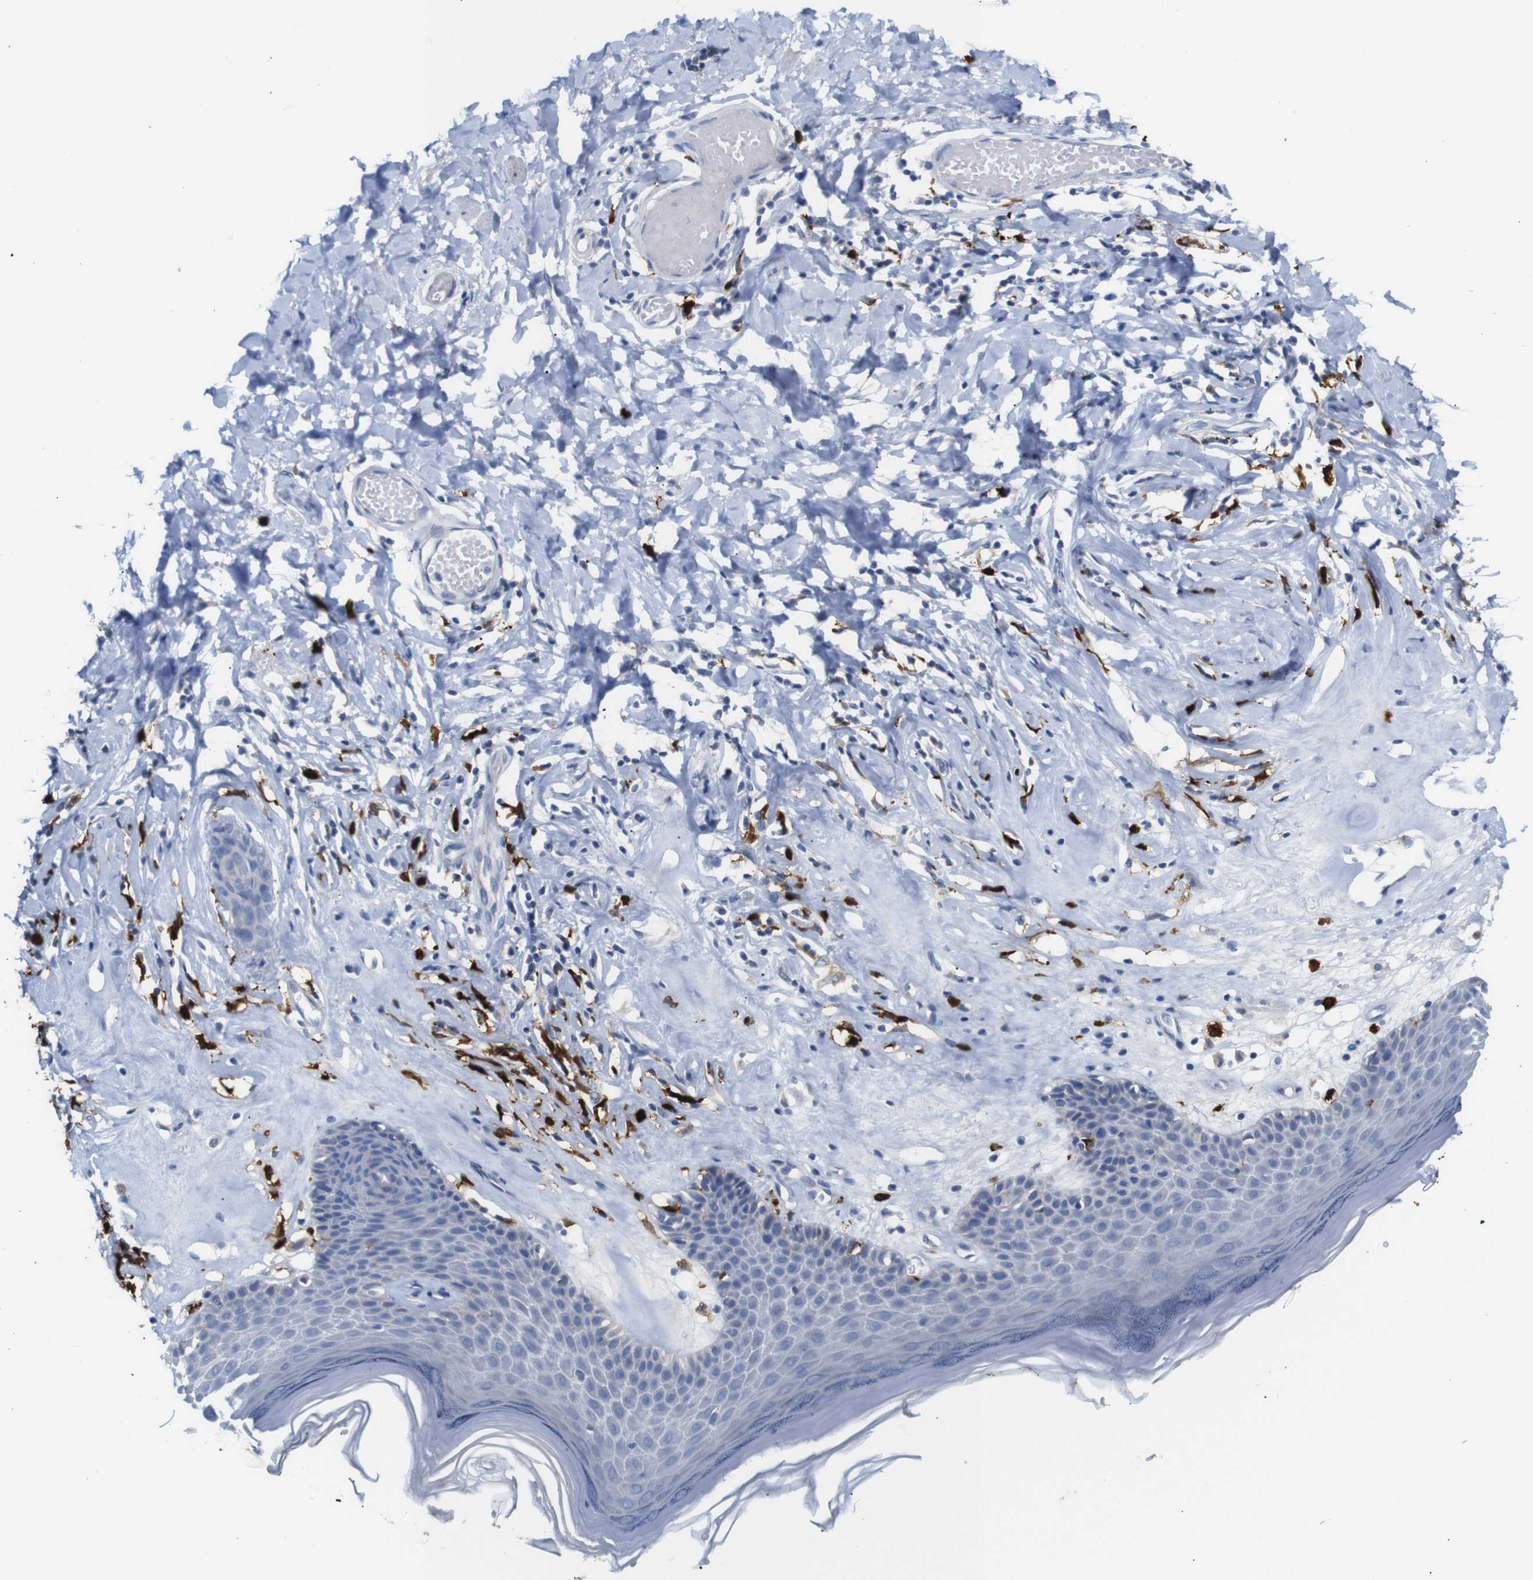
{"staining": {"intensity": "negative", "quantity": "none", "location": "none"}, "tissue": "skin", "cell_type": "Epidermal cells", "image_type": "normal", "snomed": [{"axis": "morphology", "description": "Normal tissue, NOS"}, {"axis": "morphology", "description": "Inflammation, NOS"}, {"axis": "topography", "description": "Vulva"}], "caption": "Unremarkable skin was stained to show a protein in brown. There is no significant staining in epidermal cells. Nuclei are stained in blue.", "gene": "ALOX15", "patient": {"sex": "female", "age": 84}}